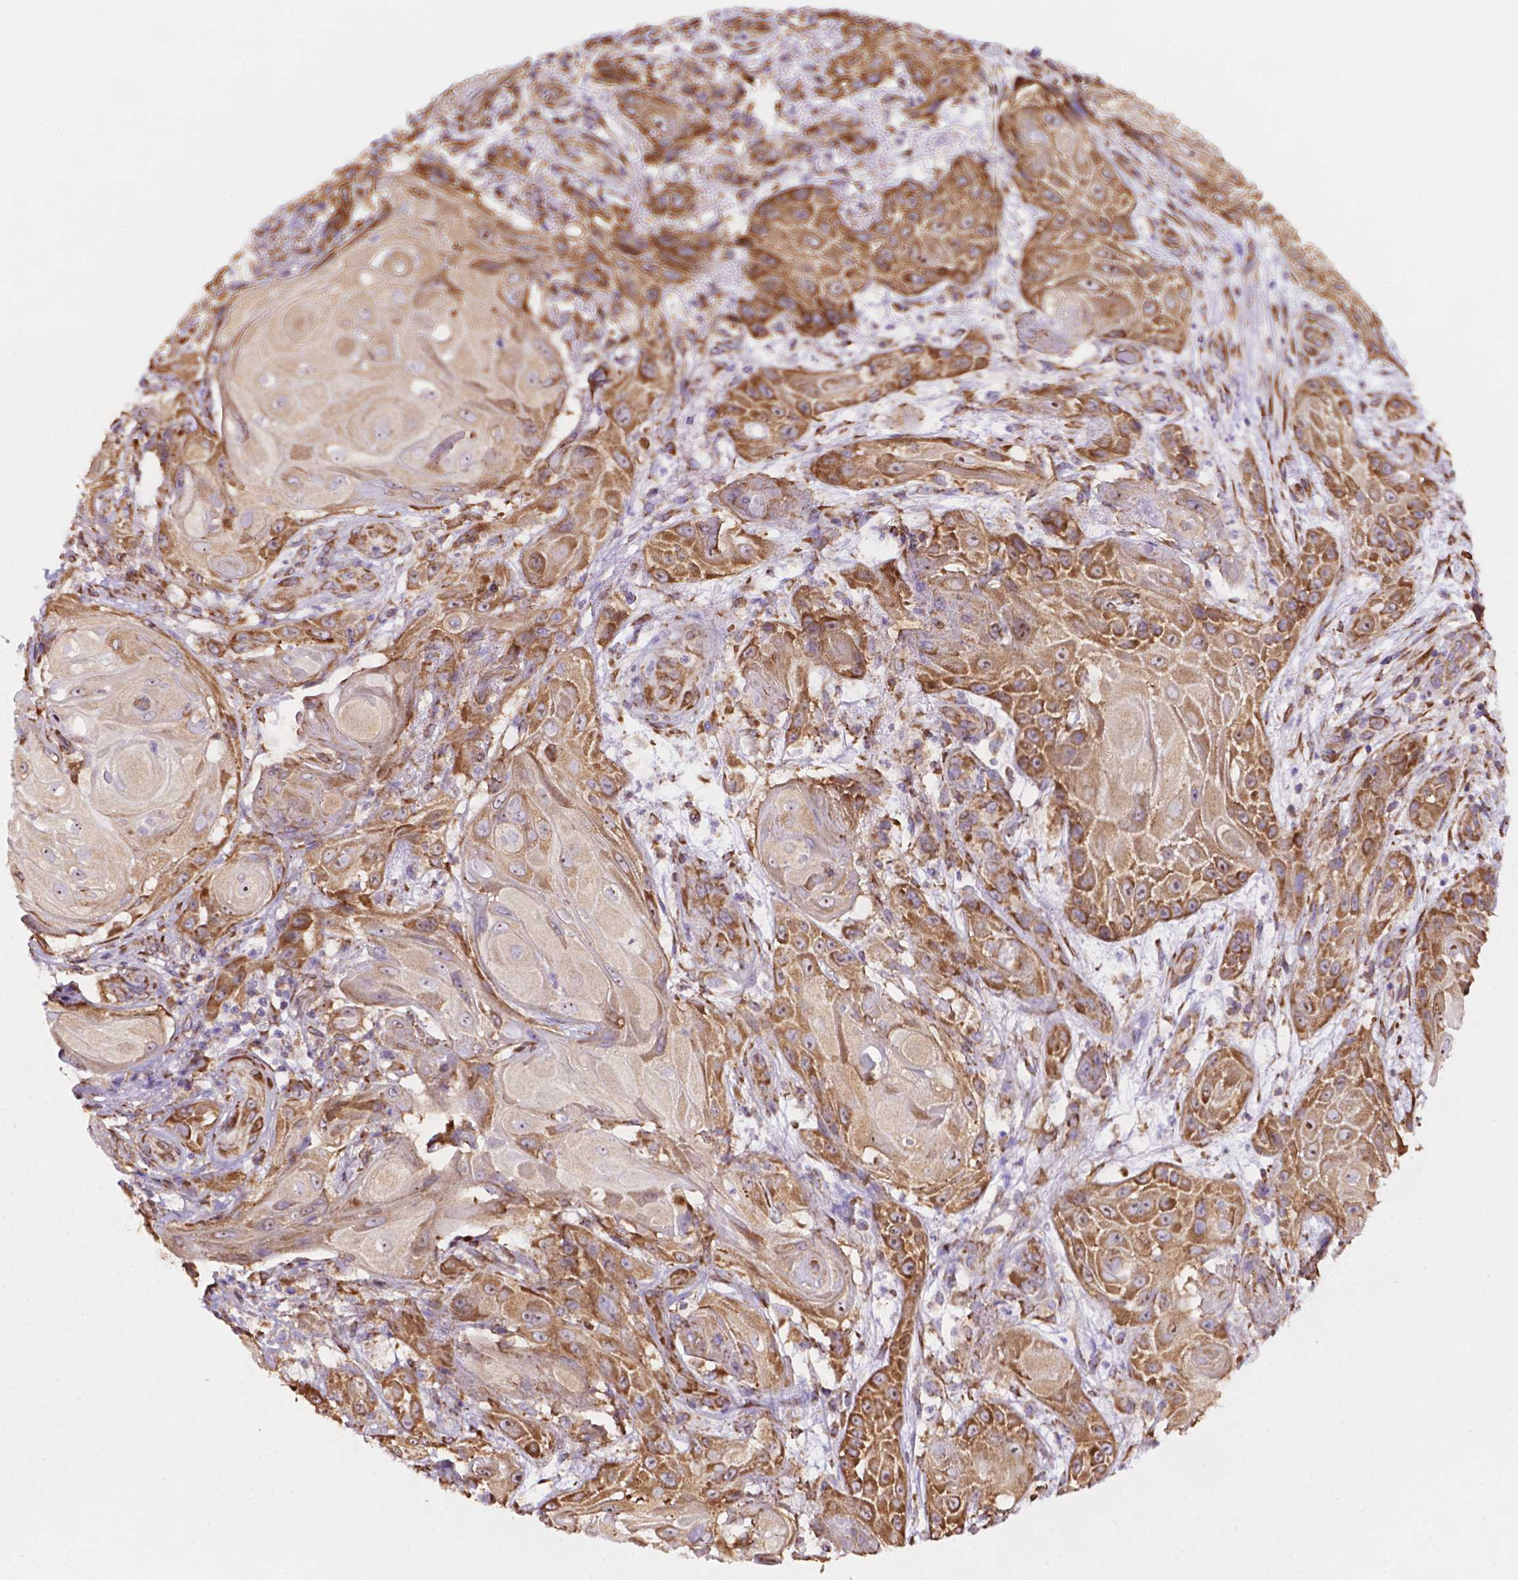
{"staining": {"intensity": "moderate", "quantity": "25%-75%", "location": "cytoplasmic/membranous"}, "tissue": "skin cancer", "cell_type": "Tumor cells", "image_type": "cancer", "snomed": [{"axis": "morphology", "description": "Squamous cell carcinoma, NOS"}, {"axis": "topography", "description": "Skin"}], "caption": "High-power microscopy captured an immunohistochemistry photomicrograph of squamous cell carcinoma (skin), revealing moderate cytoplasmic/membranous positivity in approximately 25%-75% of tumor cells.", "gene": "RPL29", "patient": {"sex": "male", "age": 62}}